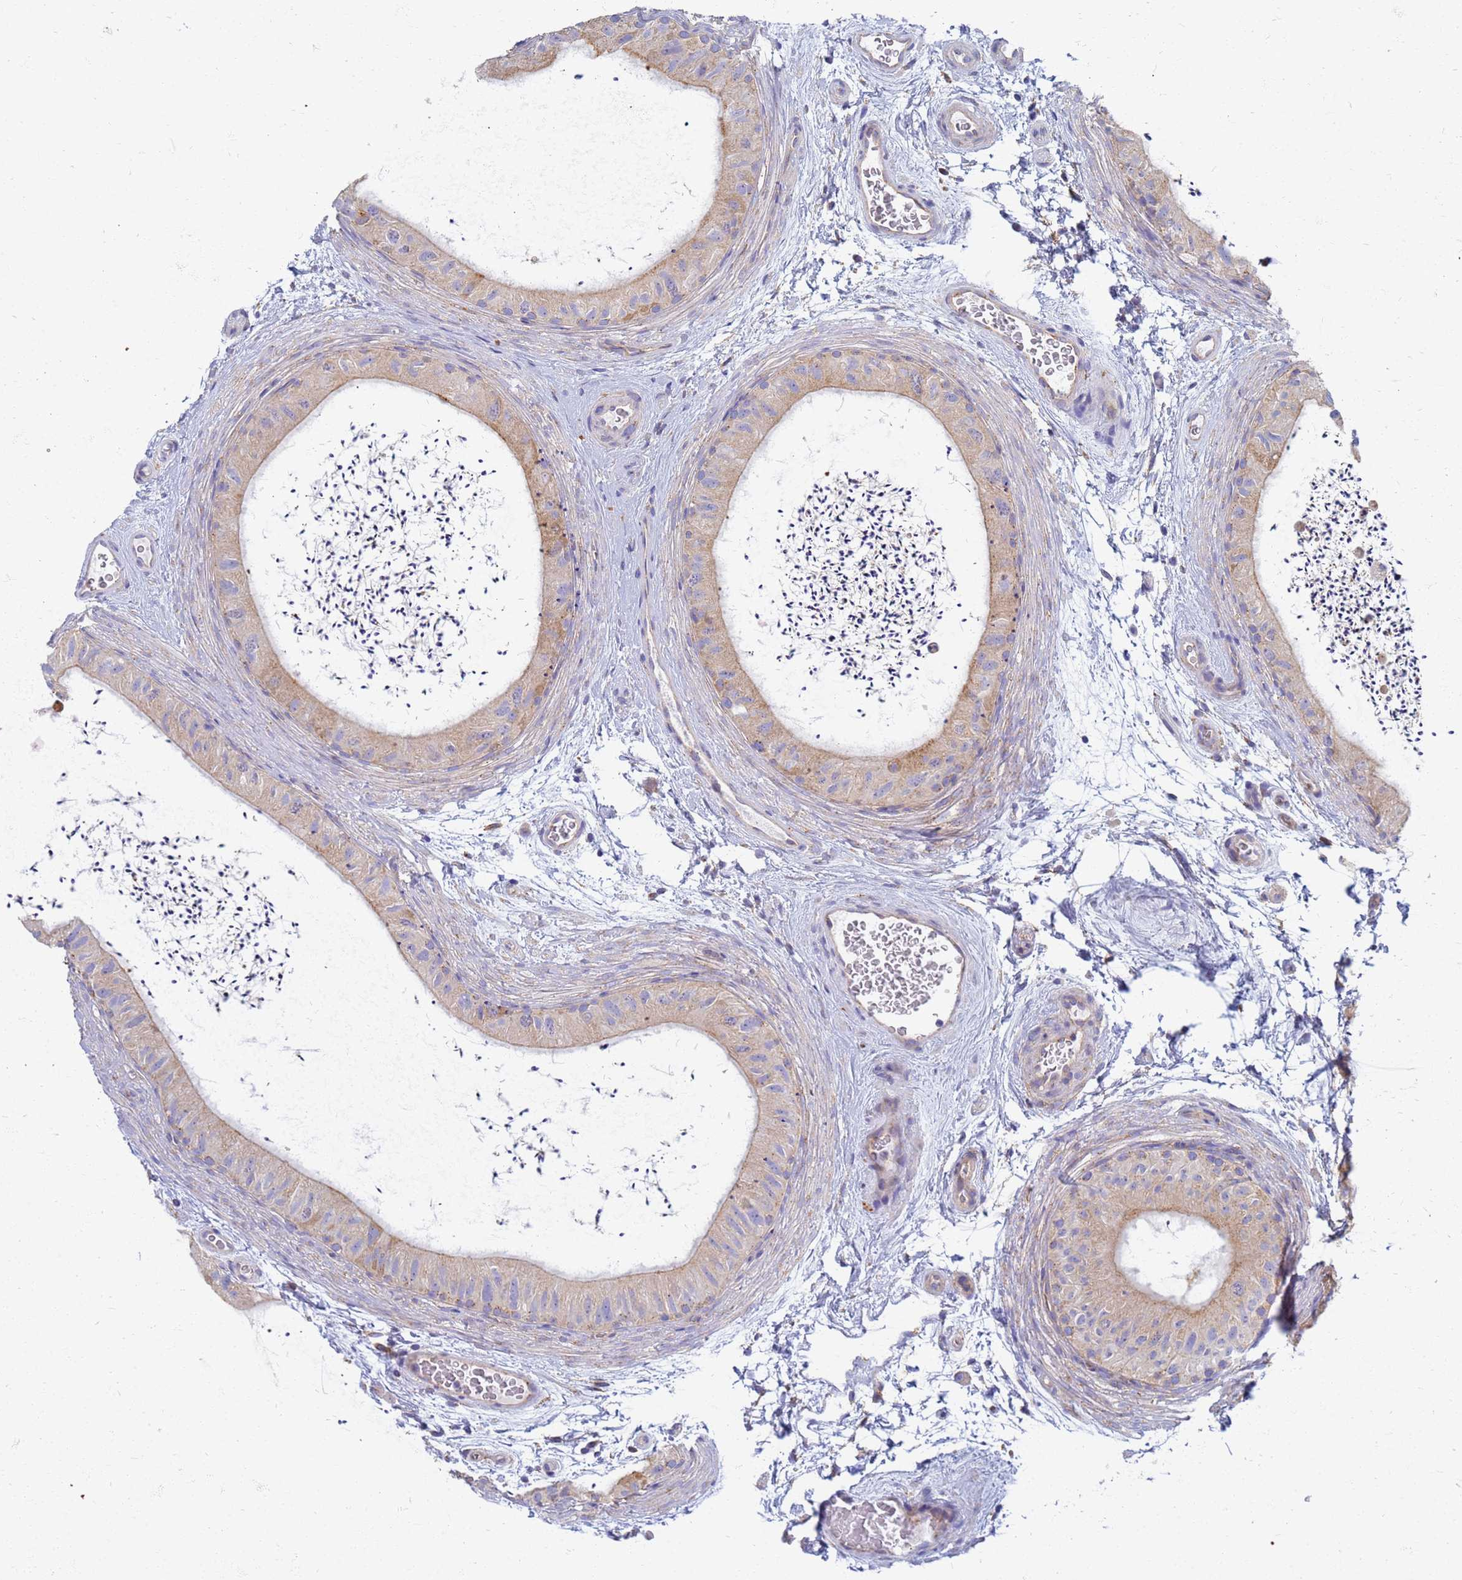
{"staining": {"intensity": "weak", "quantity": "<25%", "location": "cytoplasmic/membranous"}, "tissue": "epididymis", "cell_type": "Glandular cells", "image_type": "normal", "snomed": [{"axis": "morphology", "description": "Normal tissue, NOS"}, {"axis": "topography", "description": "Epididymis"}], "caption": "Glandular cells show no significant protein expression in normal epididymis. (Stains: DAB immunohistochemistry with hematoxylin counter stain, Microscopy: brightfield microscopy at high magnification).", "gene": "EEA1", "patient": {"sex": "male", "age": 50}}